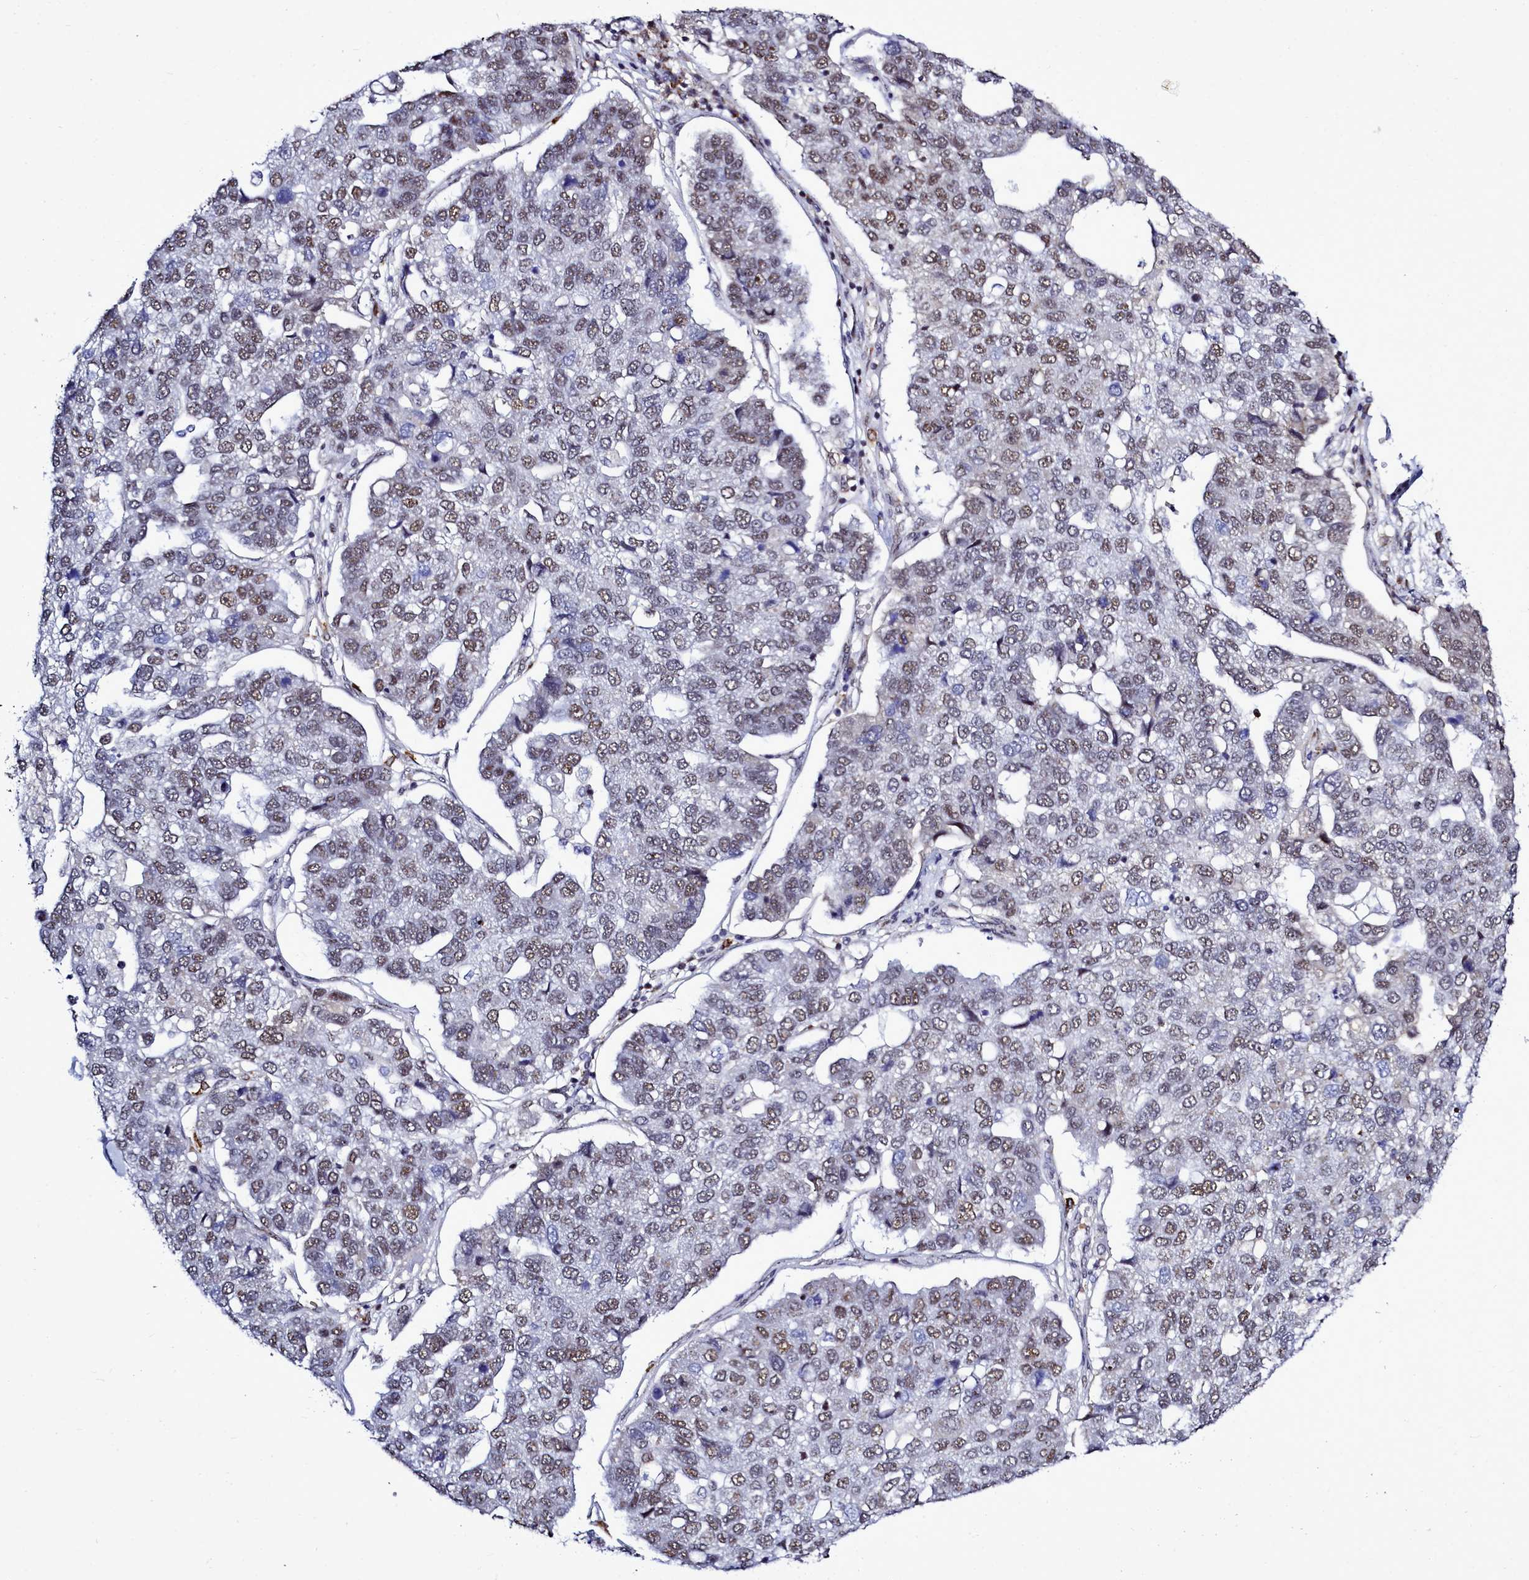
{"staining": {"intensity": "moderate", "quantity": "25%-75%", "location": "nuclear"}, "tissue": "pancreatic cancer", "cell_type": "Tumor cells", "image_type": "cancer", "snomed": [{"axis": "morphology", "description": "Adenocarcinoma, NOS"}, {"axis": "topography", "description": "Pancreas"}], "caption": "Immunohistochemical staining of human pancreatic cancer (adenocarcinoma) demonstrates medium levels of moderate nuclear expression in about 25%-75% of tumor cells.", "gene": "POM121L2", "patient": {"sex": "female", "age": 61}}